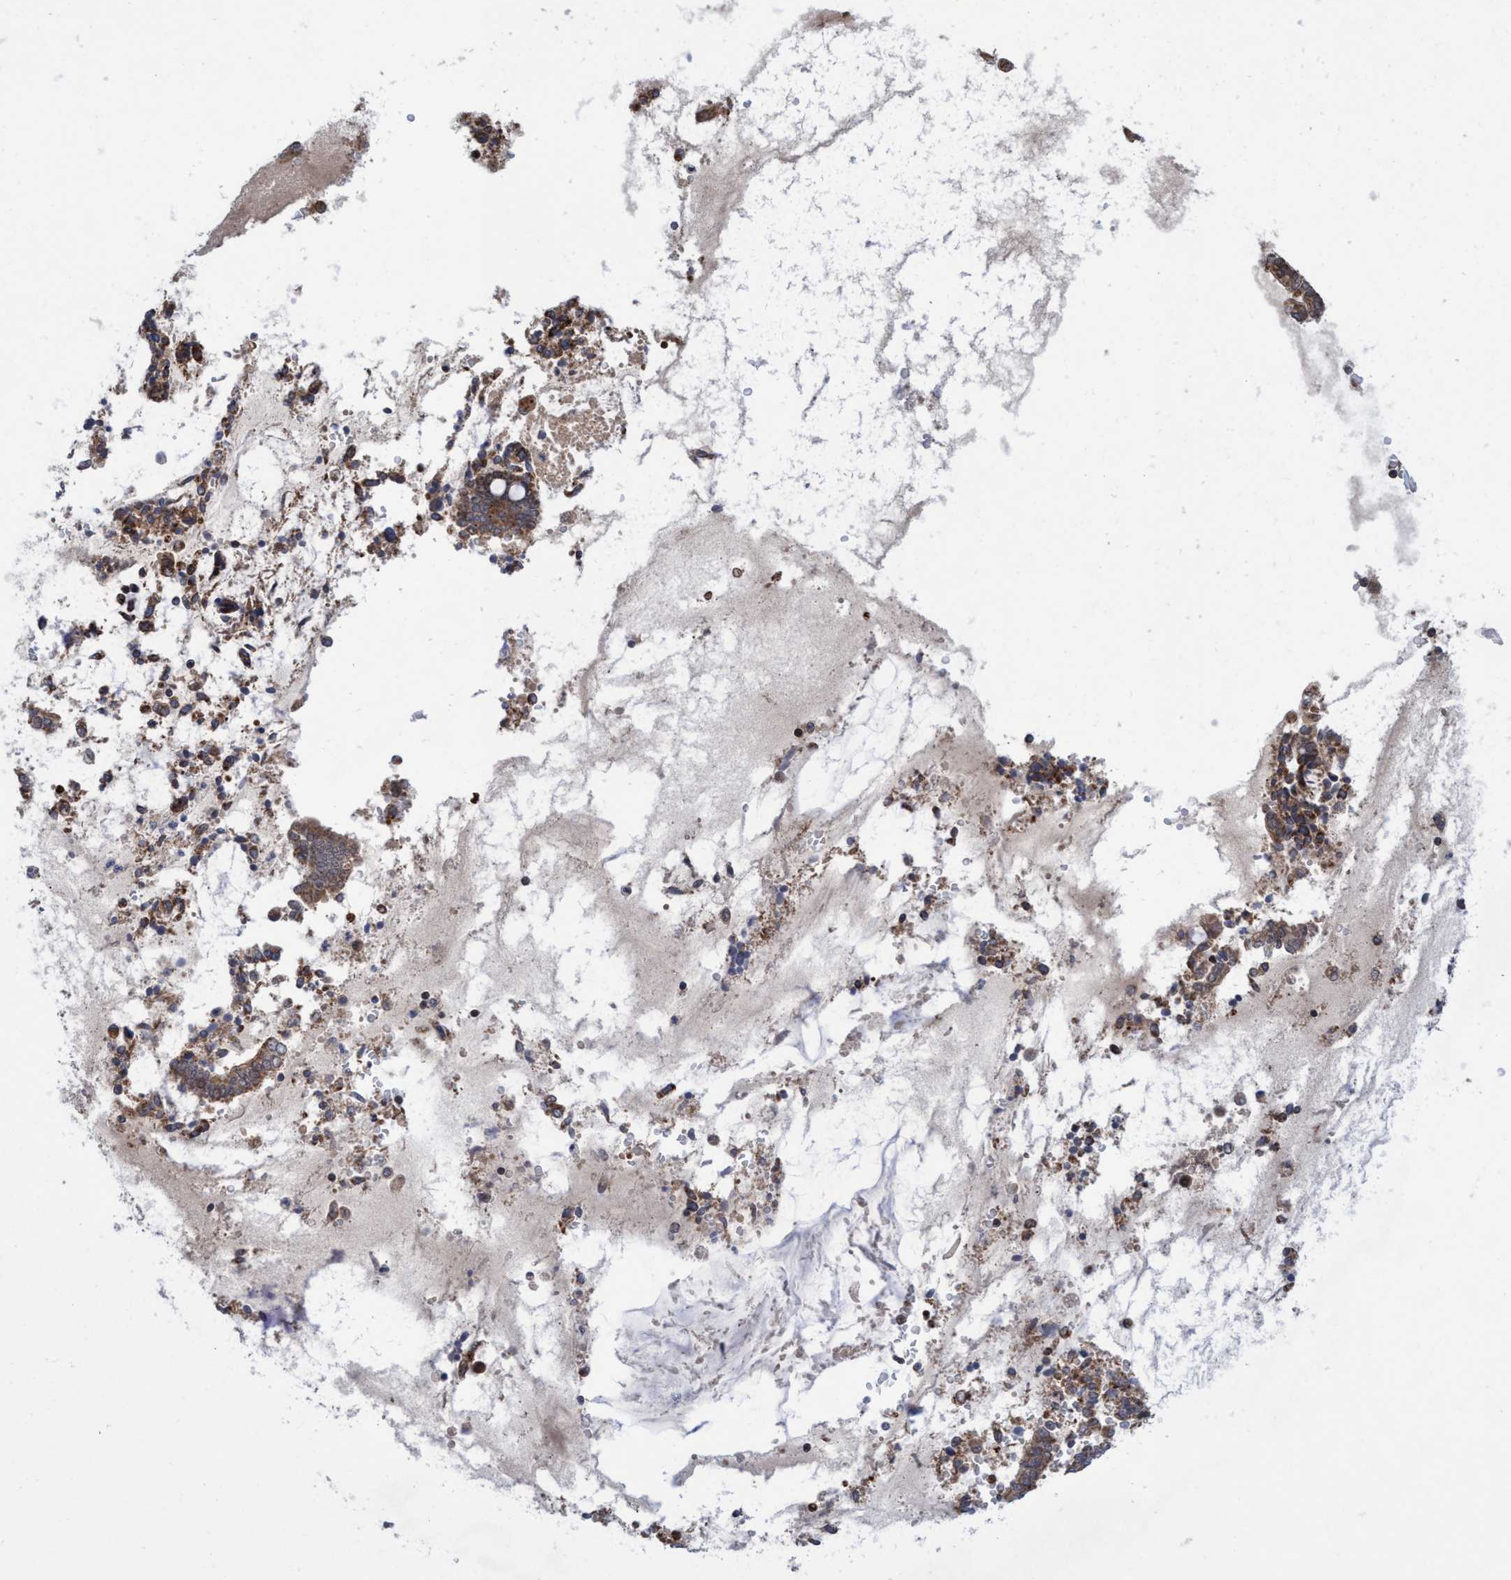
{"staining": {"intensity": "moderate", "quantity": ">75%", "location": "cytoplasmic/membranous"}, "tissue": "cervical cancer", "cell_type": "Tumor cells", "image_type": "cancer", "snomed": [{"axis": "morphology", "description": "Adenocarcinoma, NOS"}, {"axis": "topography", "description": "Cervix"}], "caption": "IHC (DAB) staining of adenocarcinoma (cervical) displays moderate cytoplasmic/membranous protein positivity in approximately >75% of tumor cells.", "gene": "P2RY14", "patient": {"sex": "female", "age": 44}}